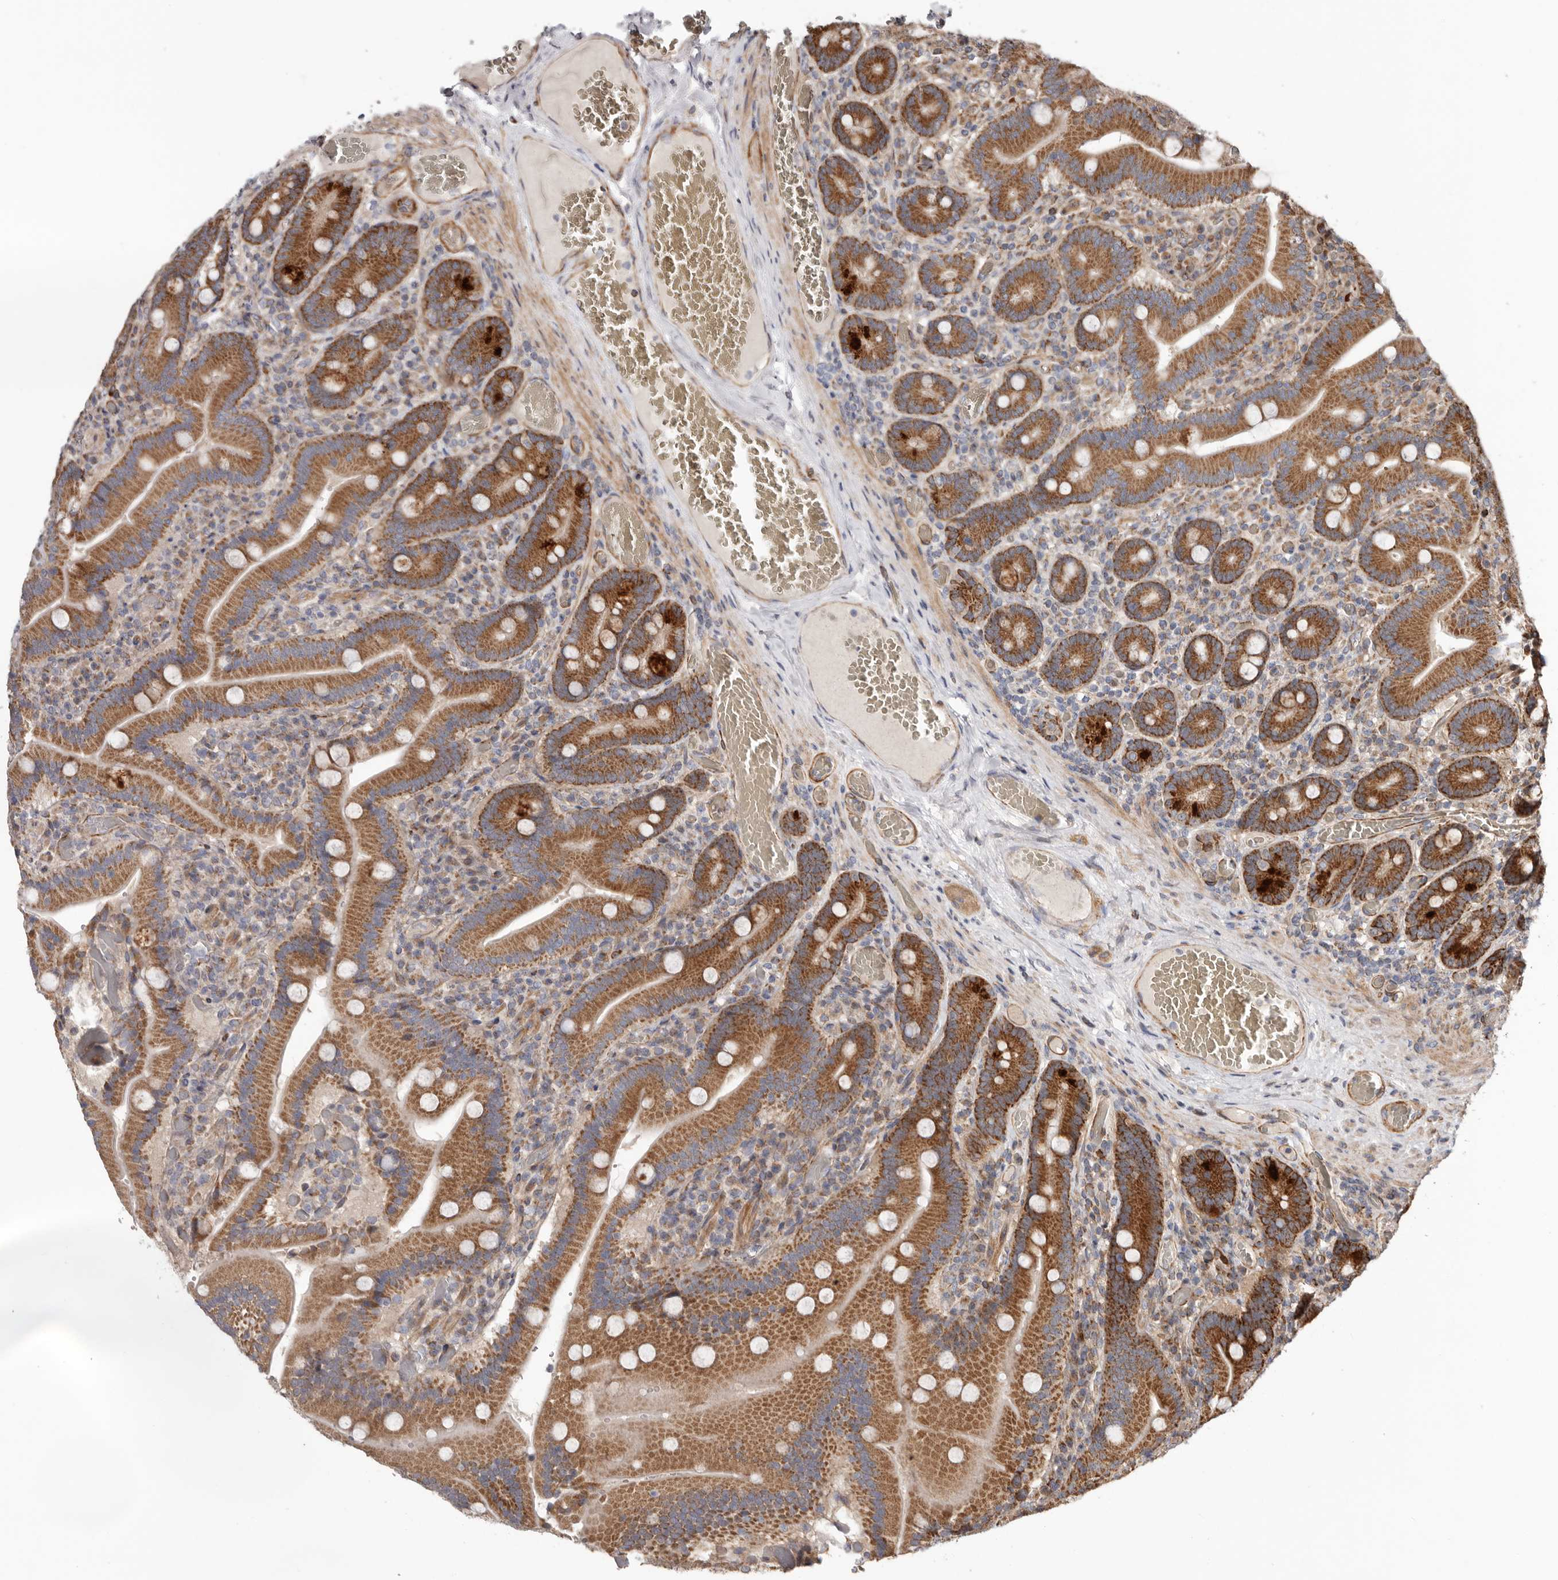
{"staining": {"intensity": "strong", "quantity": "25%-75%", "location": "cytoplasmic/membranous"}, "tissue": "duodenum", "cell_type": "Glandular cells", "image_type": "normal", "snomed": [{"axis": "morphology", "description": "Normal tissue, NOS"}, {"axis": "topography", "description": "Duodenum"}], "caption": "Immunohistochemical staining of normal duodenum displays strong cytoplasmic/membranous protein staining in about 25%-75% of glandular cells.", "gene": "PROKR1", "patient": {"sex": "female", "age": 62}}